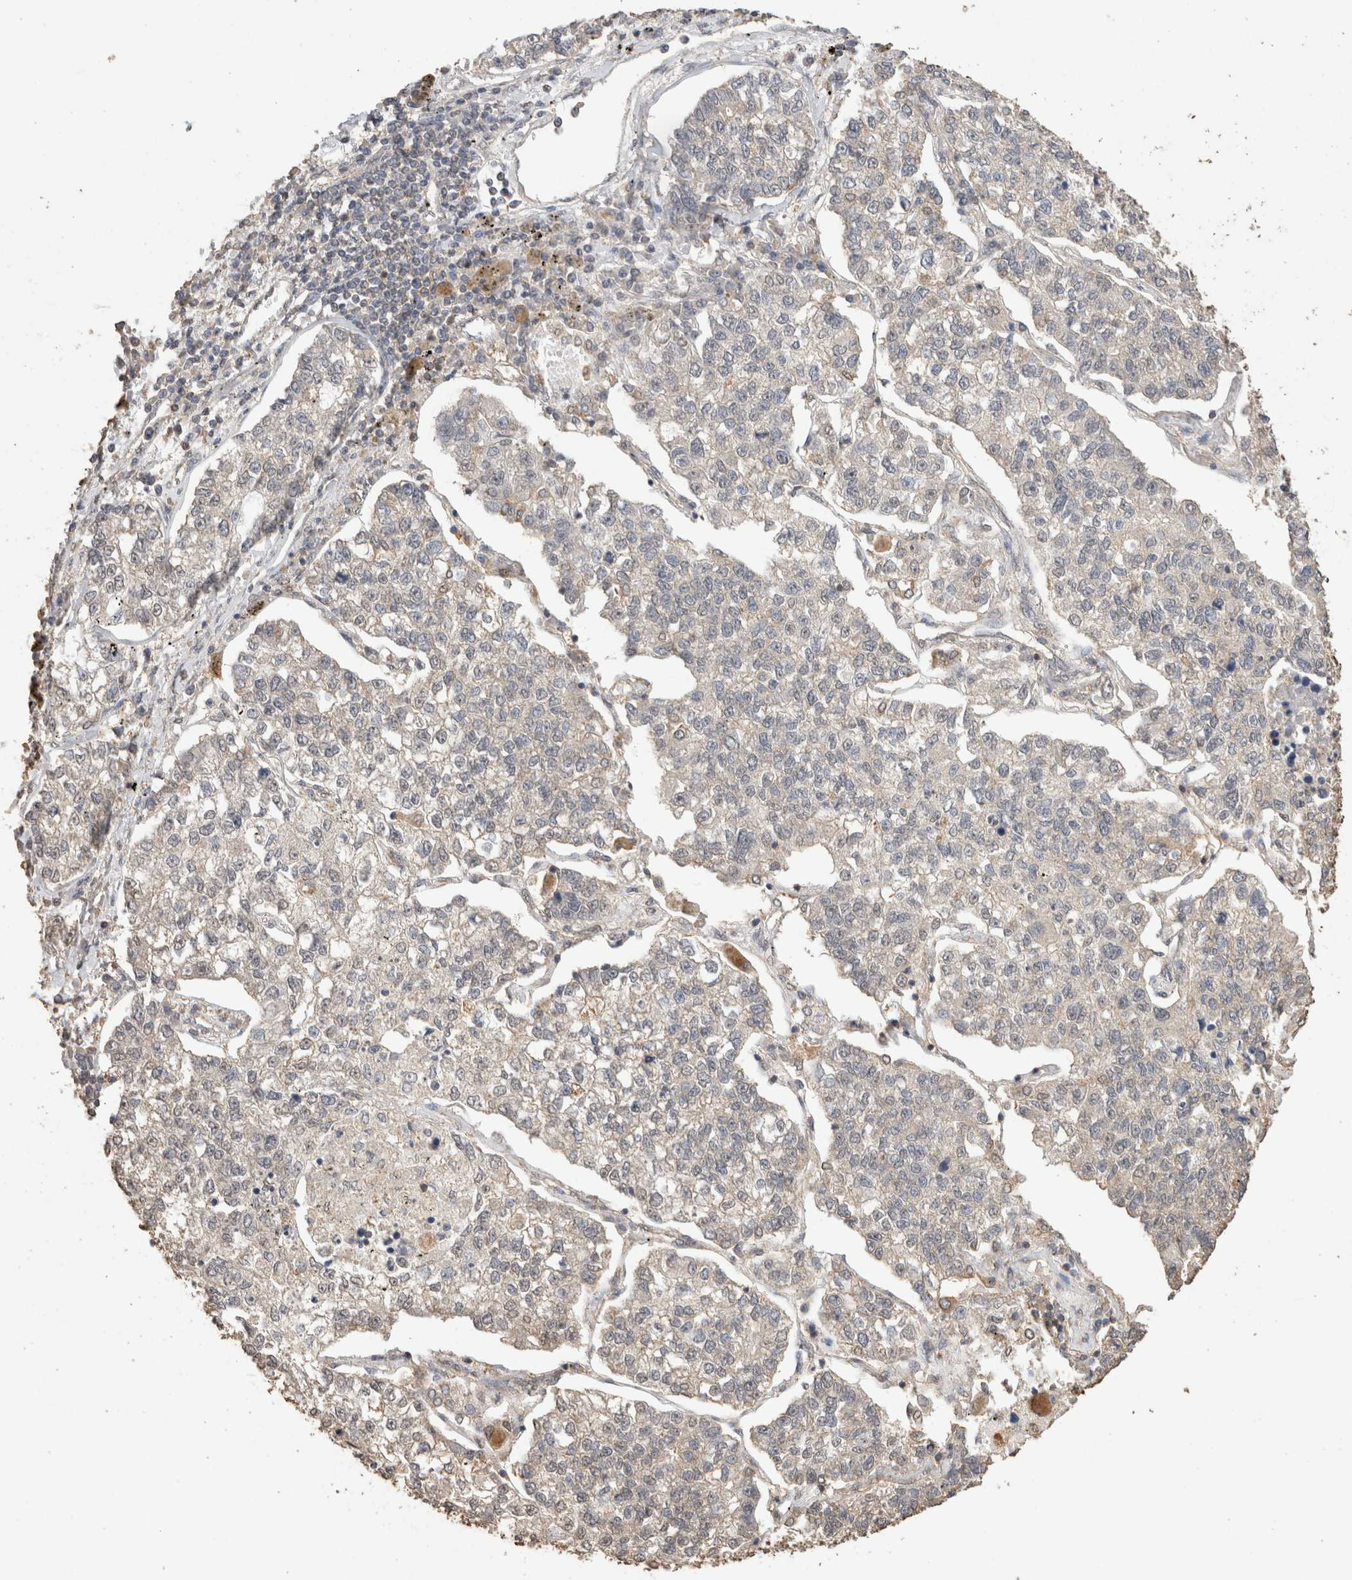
{"staining": {"intensity": "negative", "quantity": "none", "location": "none"}, "tissue": "lung cancer", "cell_type": "Tumor cells", "image_type": "cancer", "snomed": [{"axis": "morphology", "description": "Adenocarcinoma, NOS"}, {"axis": "topography", "description": "Lung"}], "caption": "Immunohistochemical staining of human adenocarcinoma (lung) shows no significant positivity in tumor cells.", "gene": "CX3CL1", "patient": {"sex": "male", "age": 49}}